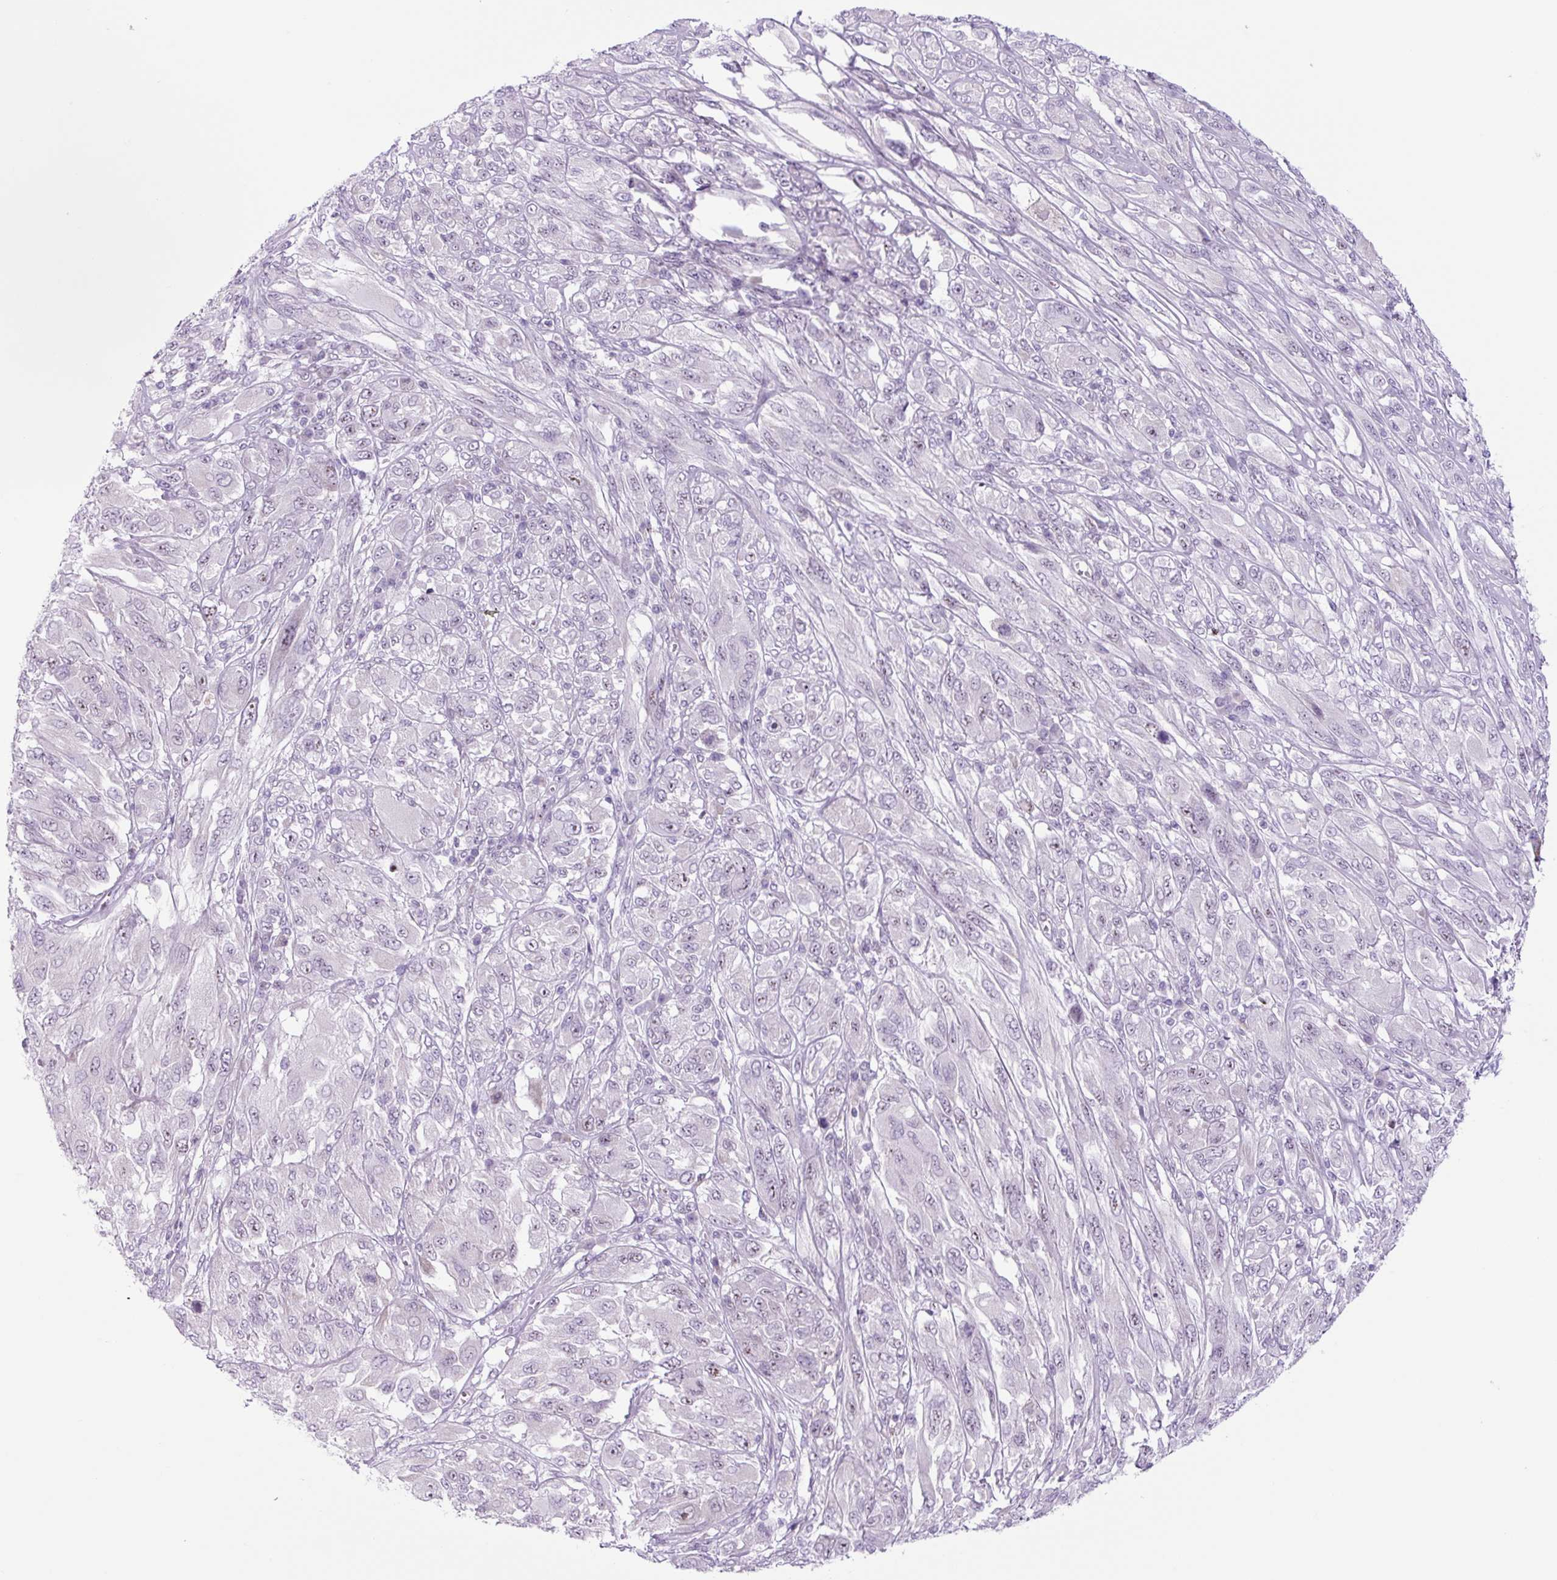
{"staining": {"intensity": "negative", "quantity": "none", "location": "none"}, "tissue": "melanoma", "cell_type": "Tumor cells", "image_type": "cancer", "snomed": [{"axis": "morphology", "description": "Malignant melanoma, NOS"}, {"axis": "topography", "description": "Skin"}], "caption": "This is an IHC histopathology image of melanoma. There is no expression in tumor cells.", "gene": "RRS1", "patient": {"sex": "female", "age": 91}}